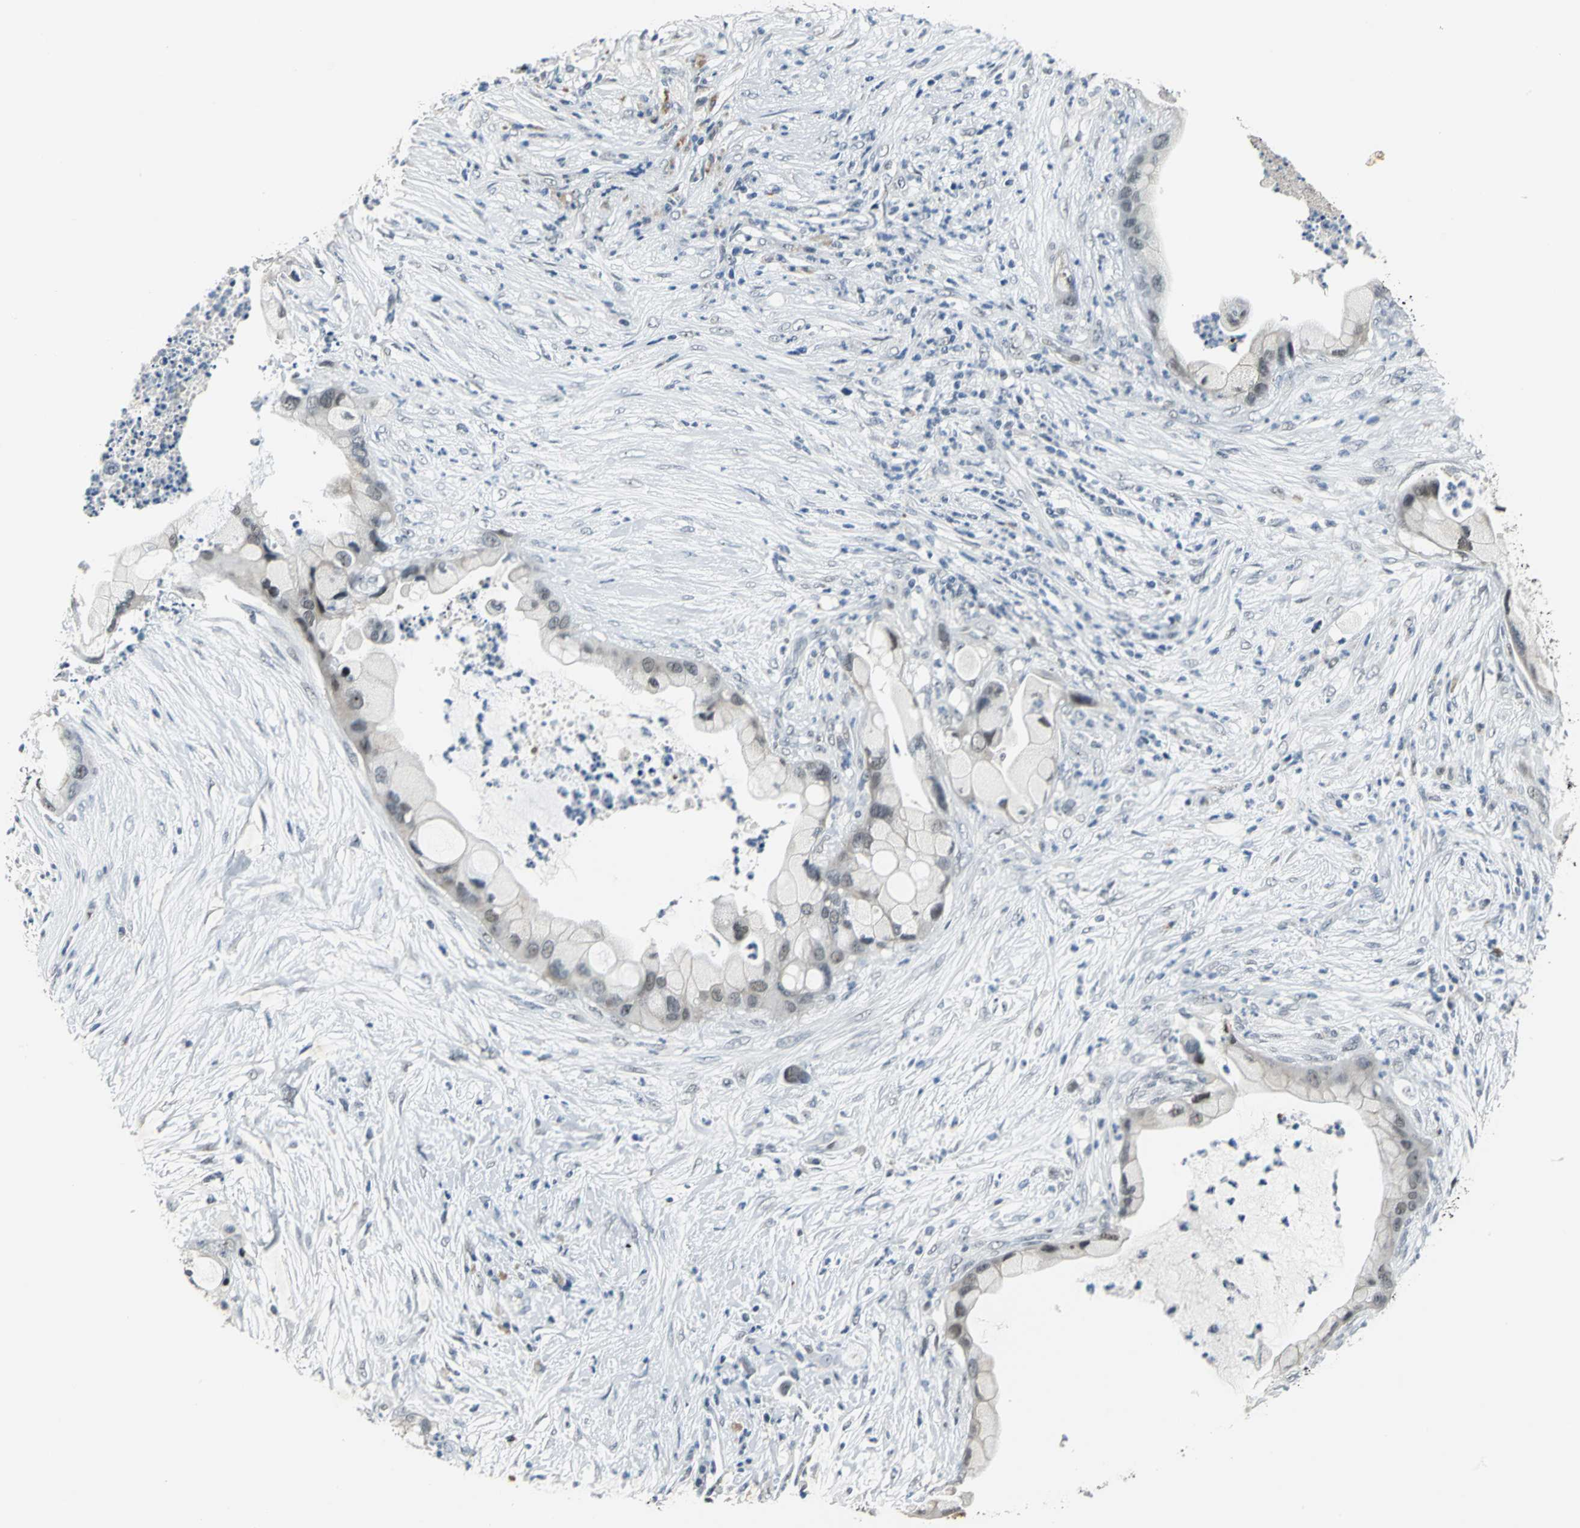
{"staining": {"intensity": "weak", "quantity": "25%-75%", "location": "nuclear"}, "tissue": "pancreatic cancer", "cell_type": "Tumor cells", "image_type": "cancer", "snomed": [{"axis": "morphology", "description": "Adenocarcinoma, NOS"}, {"axis": "topography", "description": "Pancreas"}], "caption": "High-magnification brightfield microscopy of pancreatic cancer stained with DAB (brown) and counterstained with hematoxylin (blue). tumor cells exhibit weak nuclear positivity is identified in approximately25%-75% of cells.", "gene": "GLI3", "patient": {"sex": "female", "age": 59}}